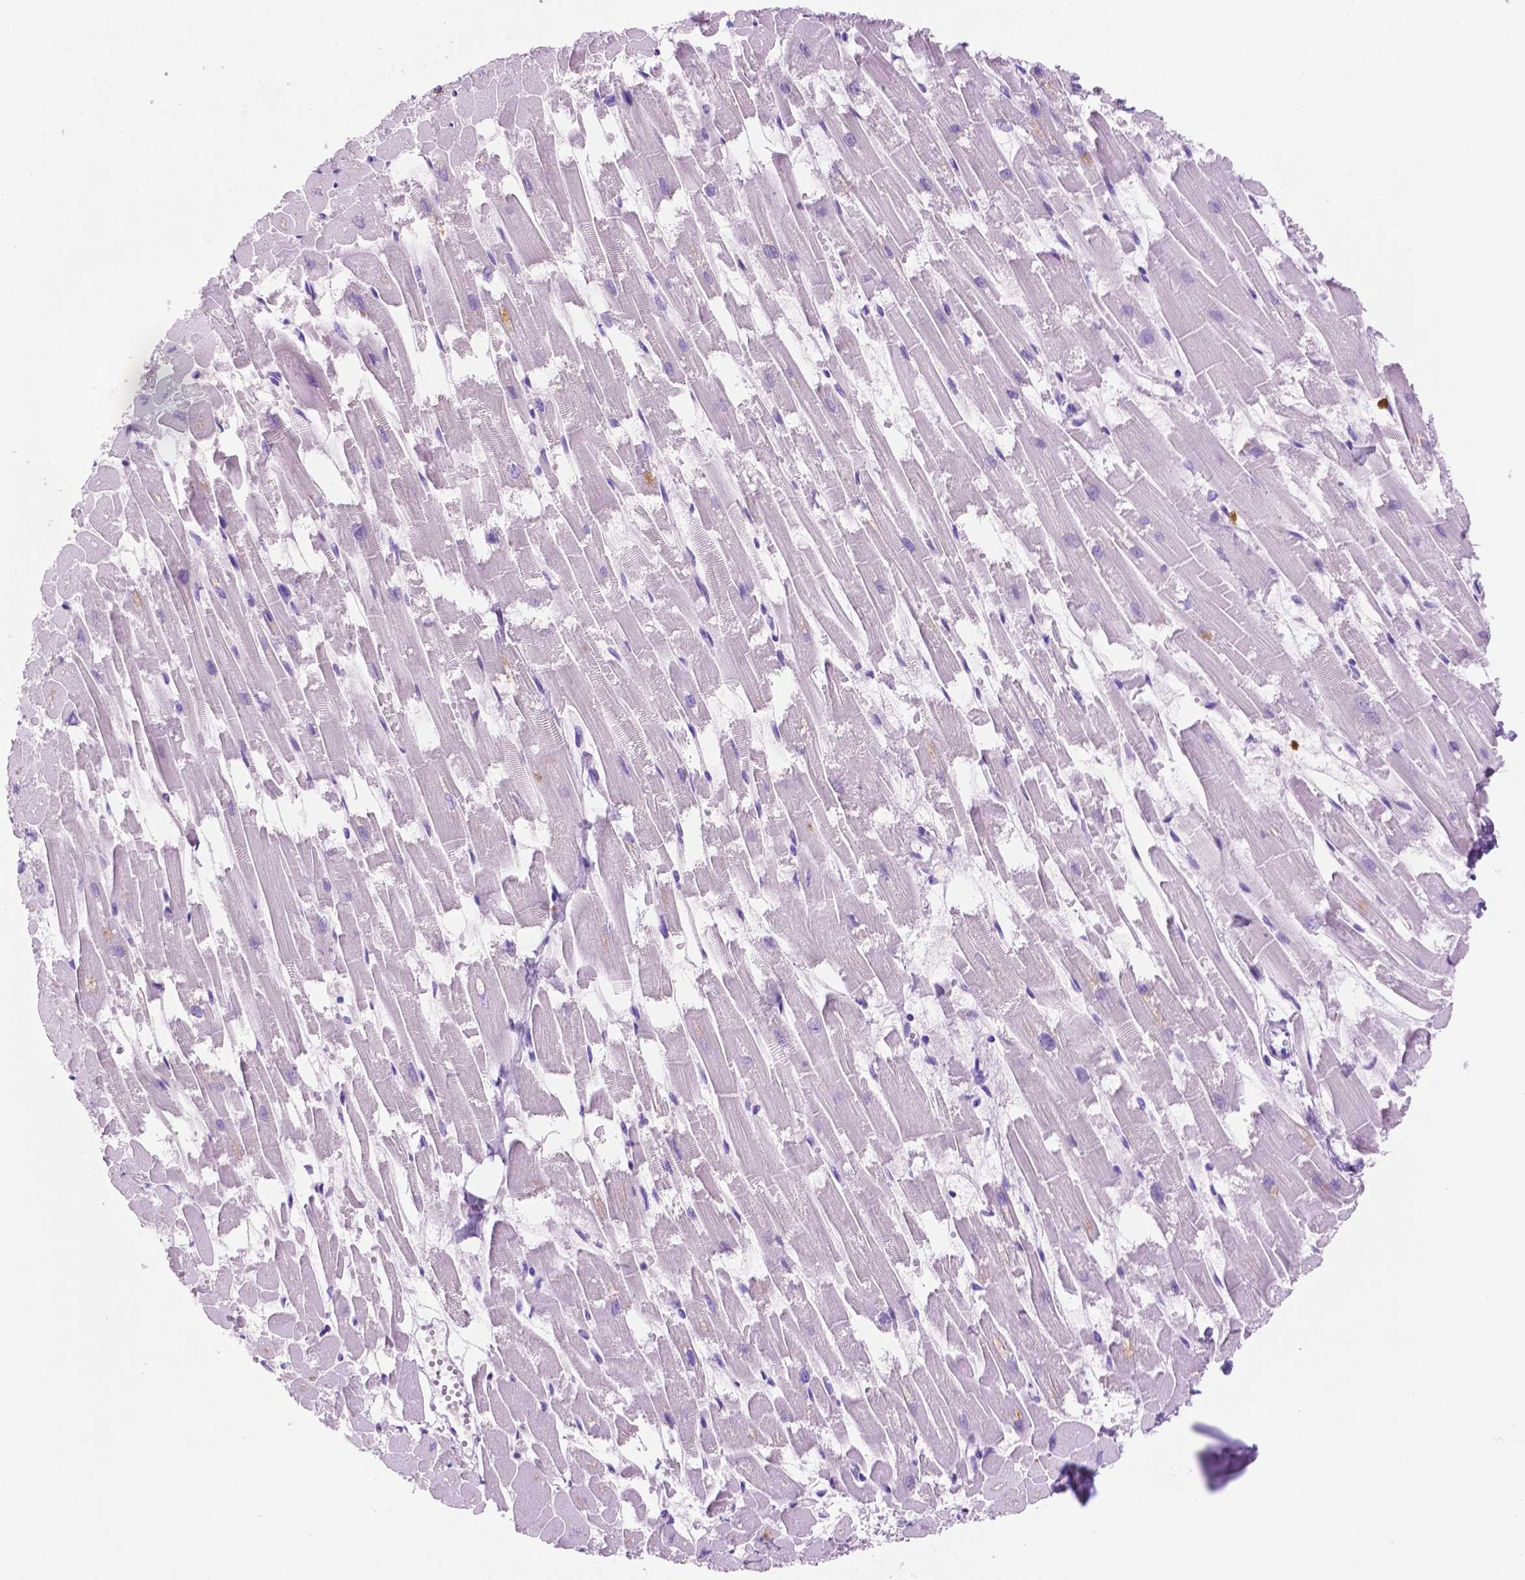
{"staining": {"intensity": "negative", "quantity": "none", "location": "none"}, "tissue": "heart muscle", "cell_type": "Cardiomyocytes", "image_type": "normal", "snomed": [{"axis": "morphology", "description": "Normal tissue, NOS"}, {"axis": "topography", "description": "Heart"}], "caption": "High power microscopy histopathology image of an immunohistochemistry (IHC) photomicrograph of unremarkable heart muscle, revealing no significant staining in cardiomyocytes. (Stains: DAB immunohistochemistry (IHC) with hematoxylin counter stain, Microscopy: brightfield microscopy at high magnification).", "gene": "FOXB2", "patient": {"sex": "female", "age": 52}}